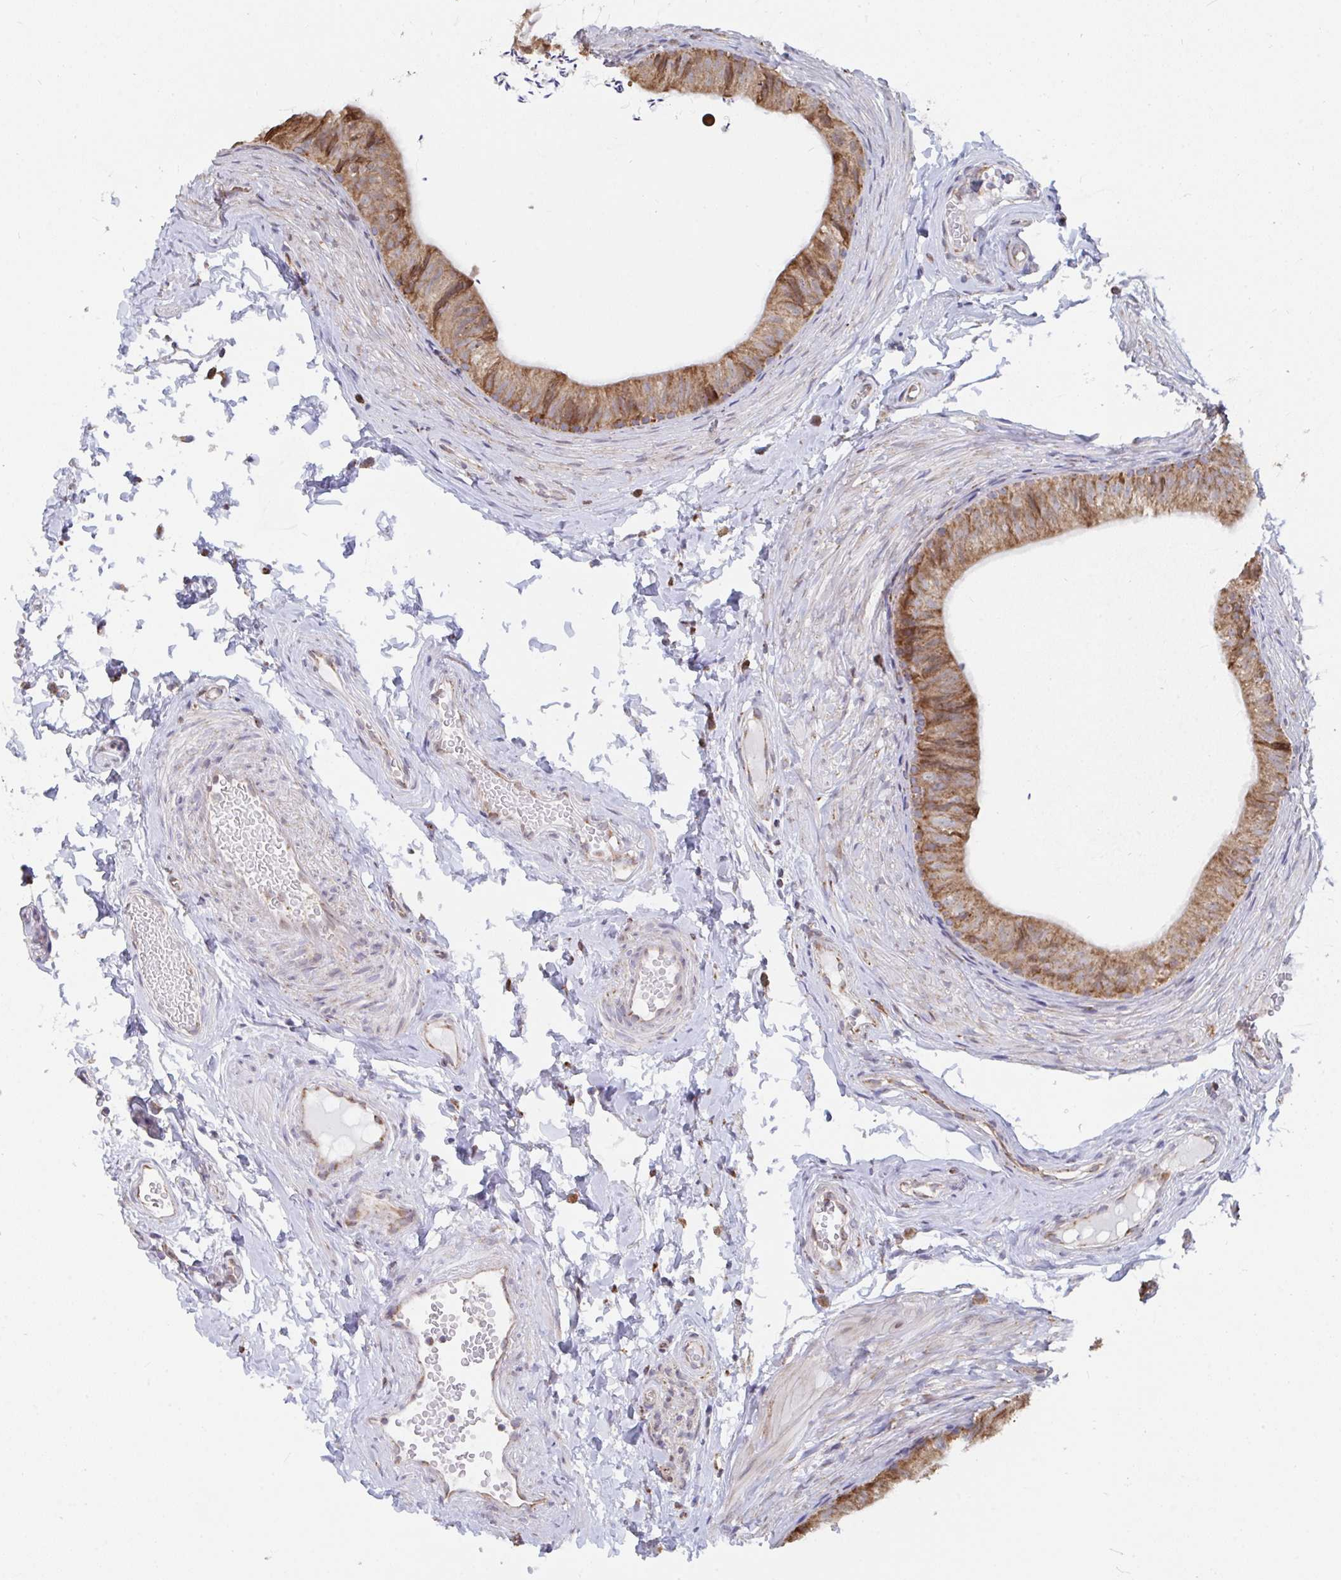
{"staining": {"intensity": "moderate", "quantity": ">75%", "location": "cytoplasmic/membranous"}, "tissue": "epididymis", "cell_type": "Glandular cells", "image_type": "normal", "snomed": [{"axis": "morphology", "description": "Normal tissue, NOS"}, {"axis": "topography", "description": "Epididymis, spermatic cord, NOS"}, {"axis": "topography", "description": "Epididymis"}, {"axis": "topography", "description": "Peripheral nerve tissue"}], "caption": "A medium amount of moderate cytoplasmic/membranous expression is appreciated in about >75% of glandular cells in benign epididymis. (DAB (3,3'-diaminobenzidine) = brown stain, brightfield microscopy at high magnification).", "gene": "ELAVL1", "patient": {"sex": "male", "age": 29}}